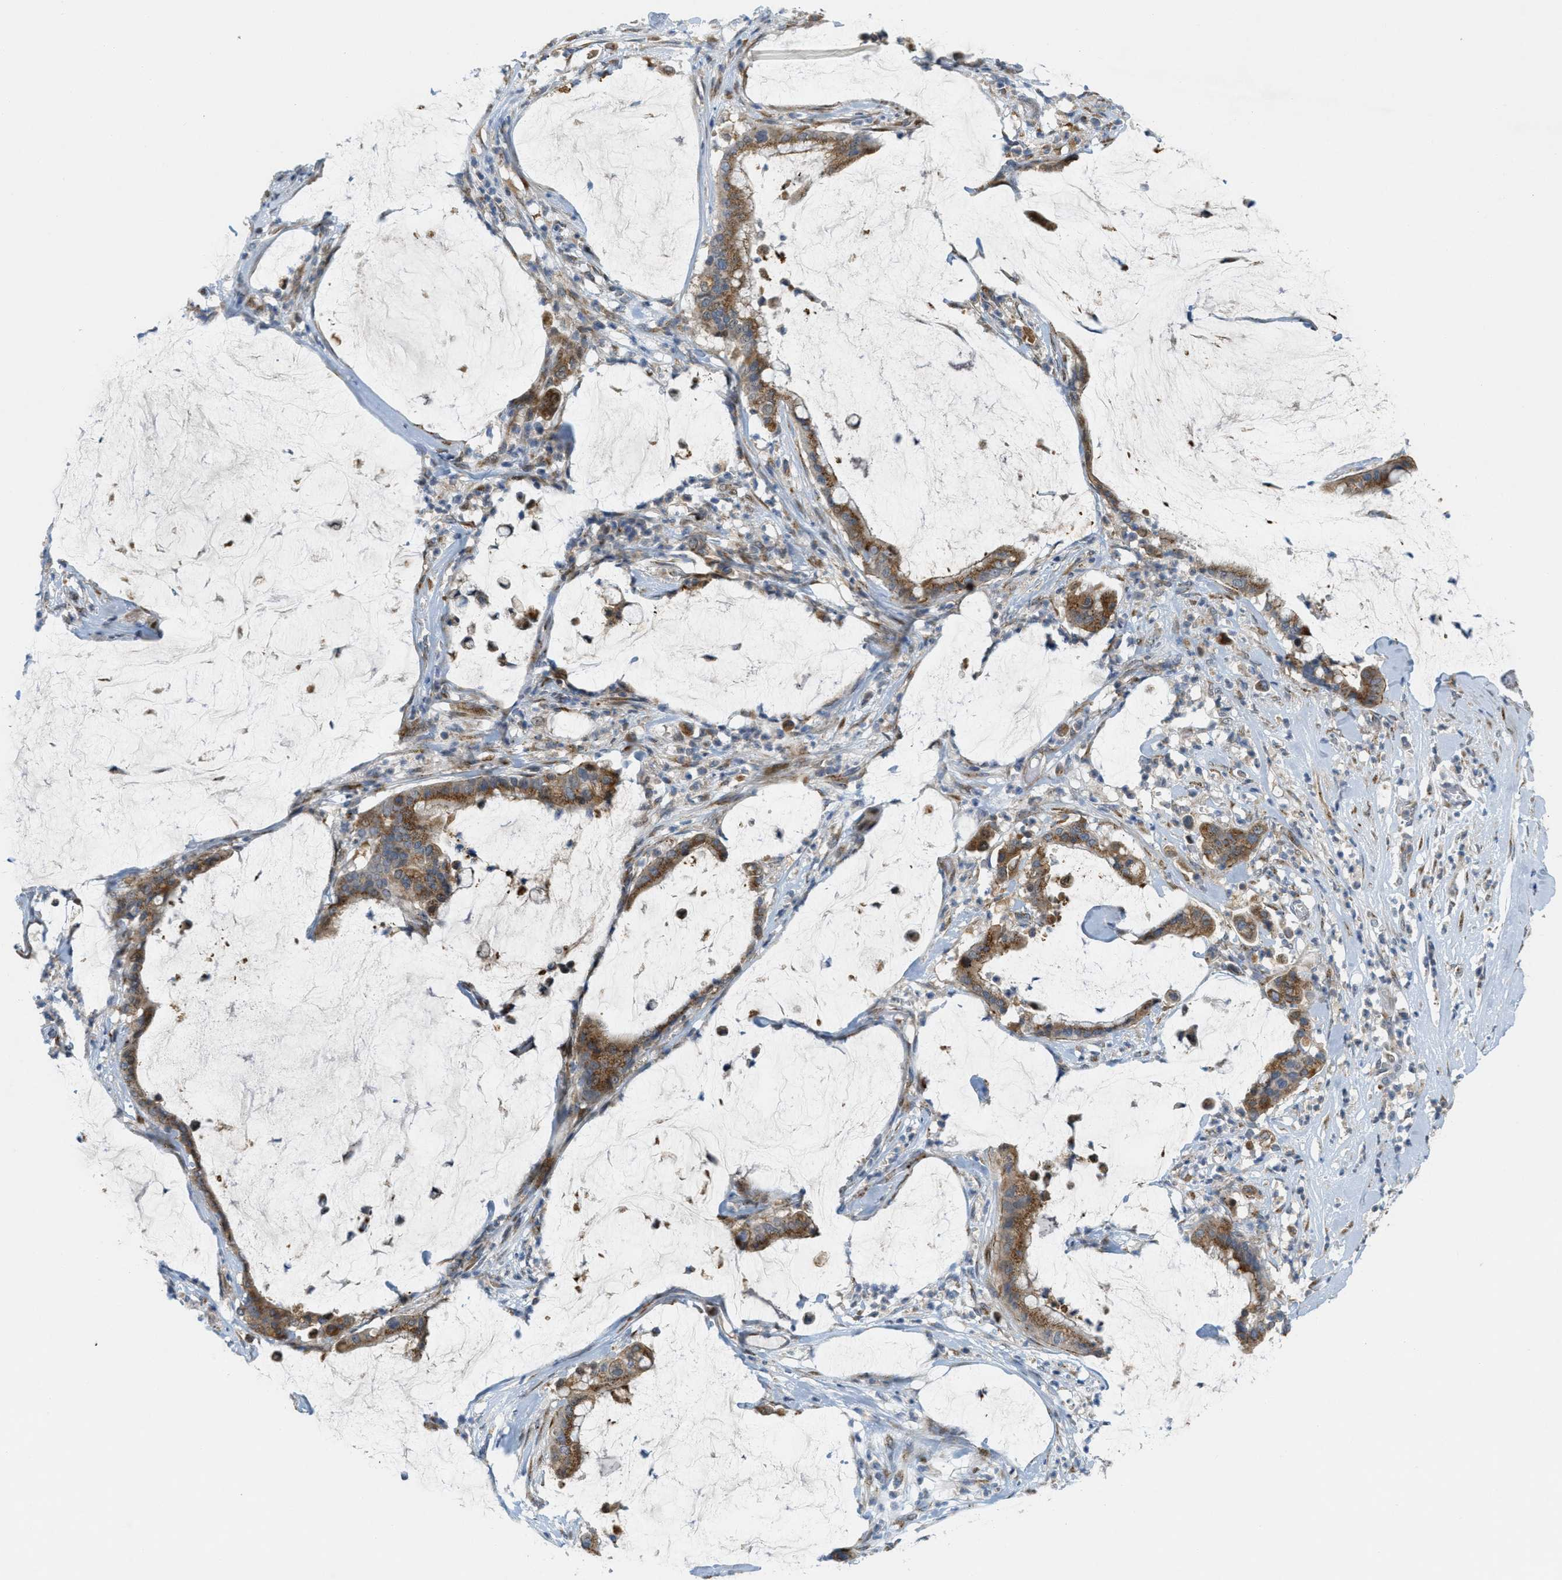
{"staining": {"intensity": "moderate", "quantity": ">75%", "location": "cytoplasmic/membranous"}, "tissue": "pancreatic cancer", "cell_type": "Tumor cells", "image_type": "cancer", "snomed": [{"axis": "morphology", "description": "Adenocarcinoma, NOS"}, {"axis": "topography", "description": "Pancreas"}], "caption": "DAB immunohistochemical staining of pancreatic cancer demonstrates moderate cytoplasmic/membranous protein positivity in approximately >75% of tumor cells. (DAB IHC, brown staining for protein, blue staining for nuclei).", "gene": "ZFPL1", "patient": {"sex": "male", "age": 41}}